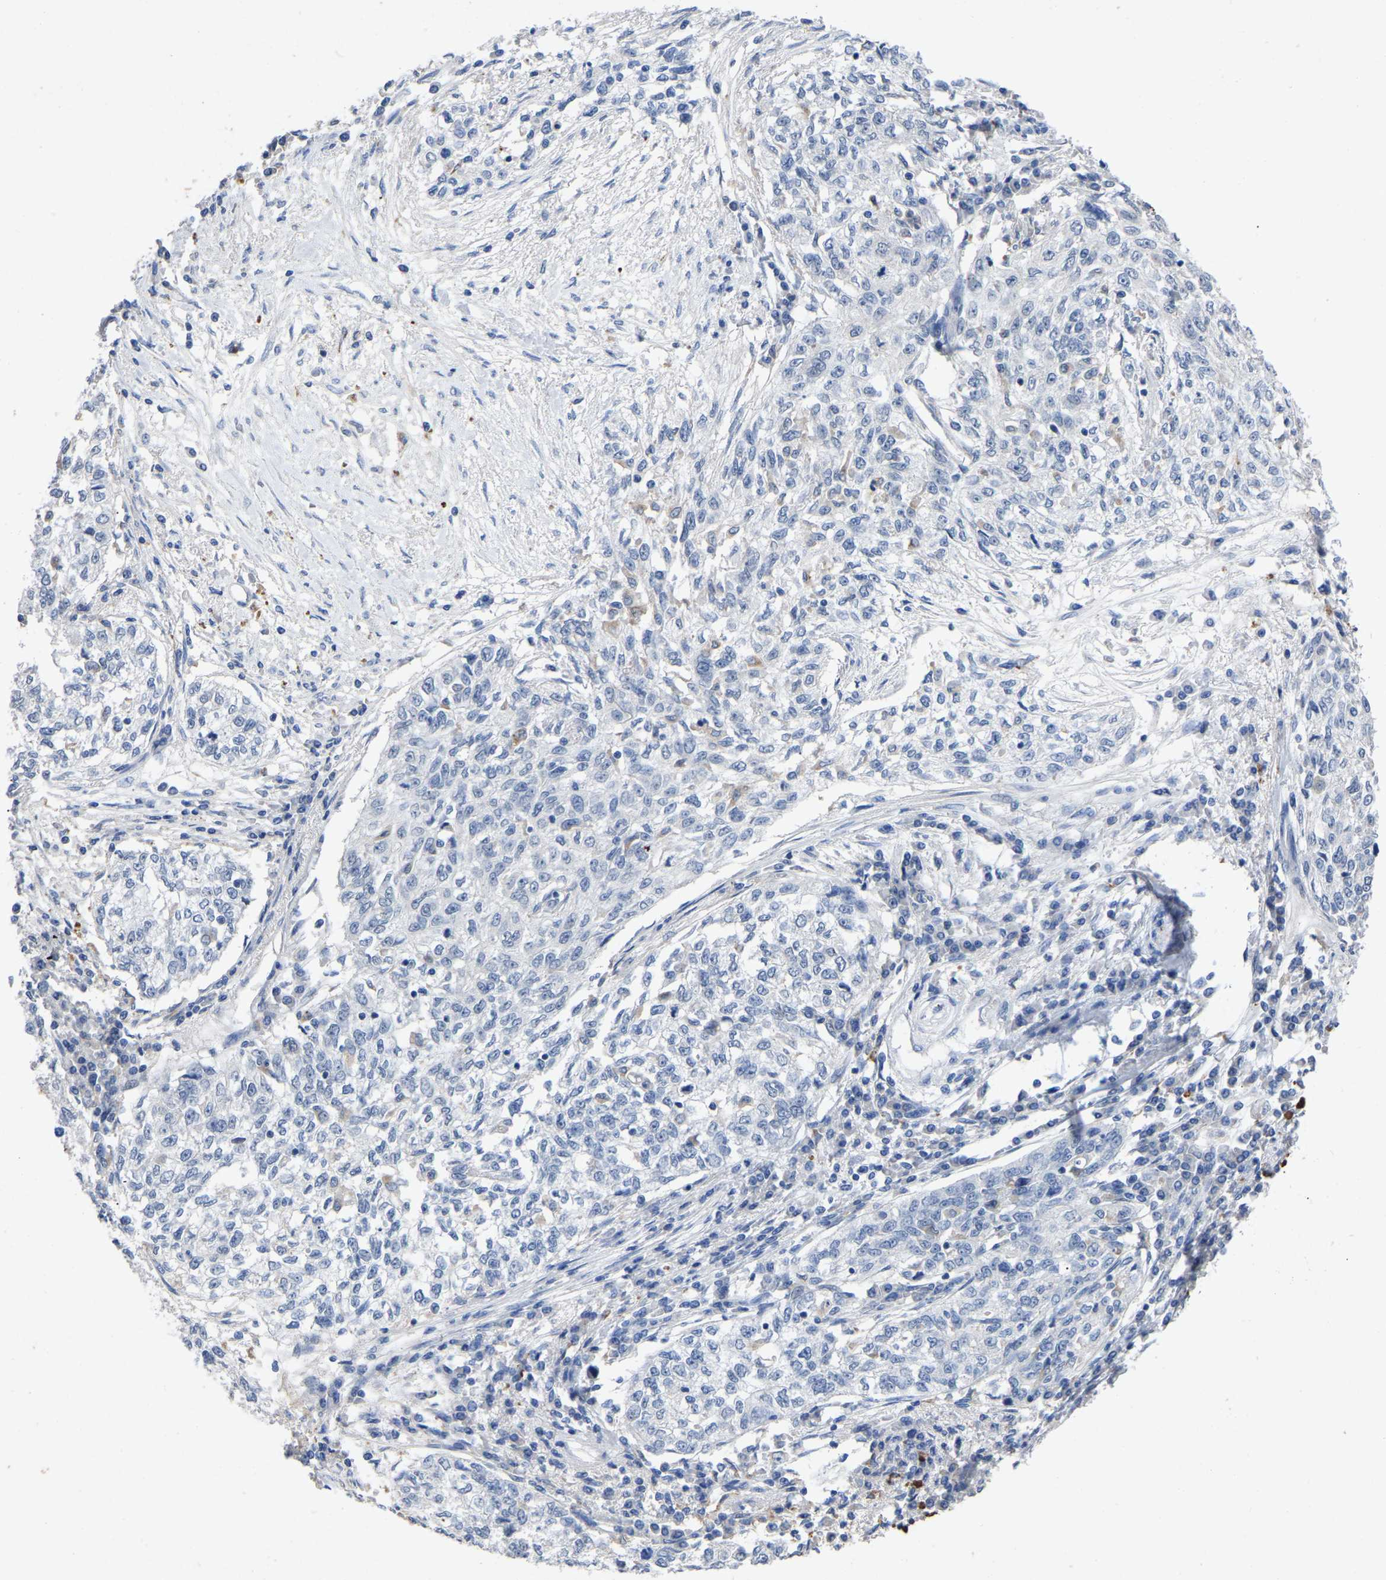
{"staining": {"intensity": "negative", "quantity": "none", "location": "none"}, "tissue": "cervical cancer", "cell_type": "Tumor cells", "image_type": "cancer", "snomed": [{"axis": "morphology", "description": "Squamous cell carcinoma, NOS"}, {"axis": "topography", "description": "Cervix"}], "caption": "DAB (3,3'-diaminobenzidine) immunohistochemical staining of human cervical squamous cell carcinoma shows no significant expression in tumor cells. The staining was performed using DAB (3,3'-diaminobenzidine) to visualize the protein expression in brown, while the nuclei were stained in blue with hematoxylin (Magnification: 20x).", "gene": "SMPD2", "patient": {"sex": "female", "age": 57}}